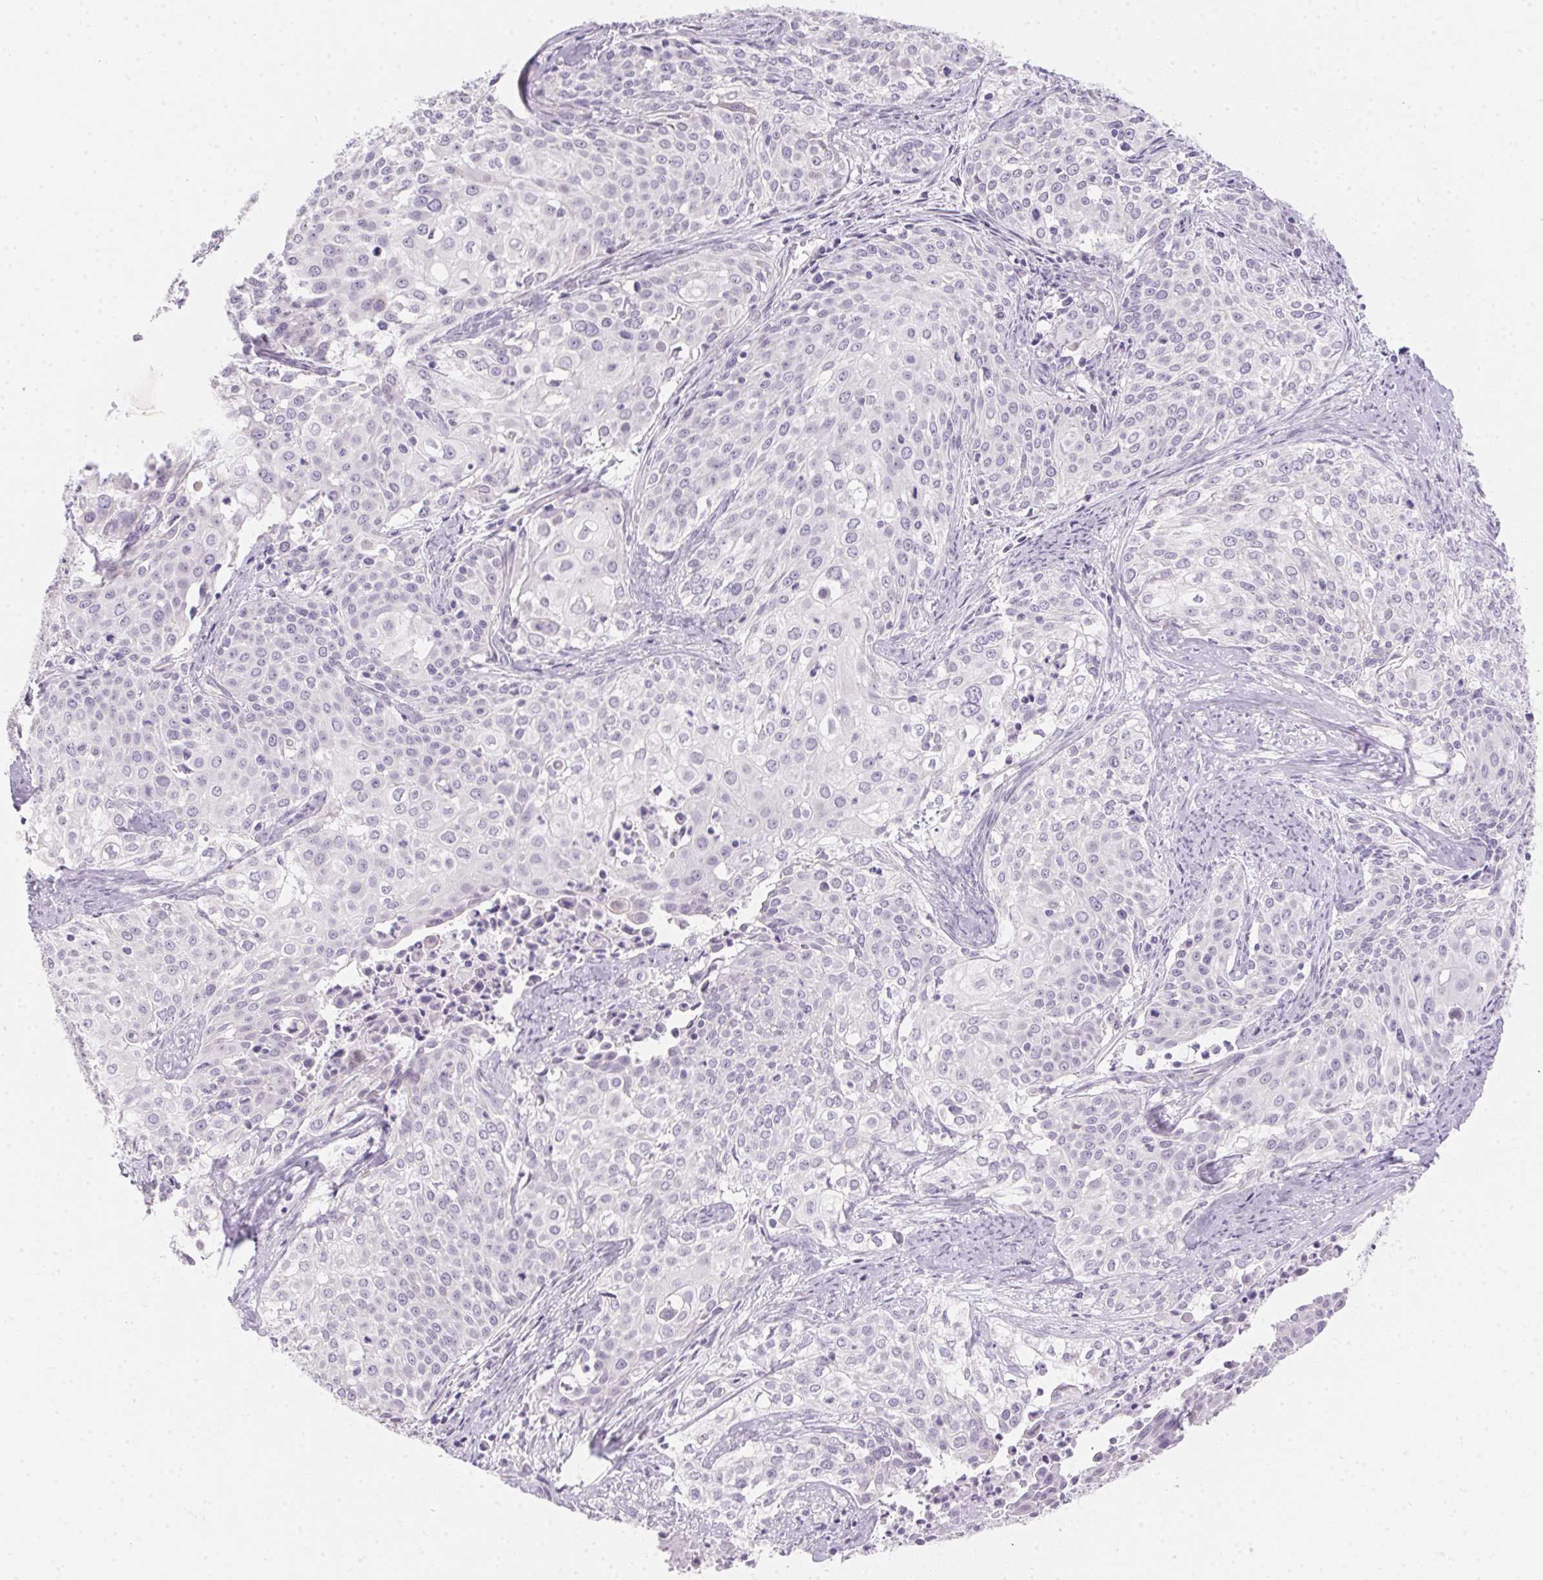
{"staining": {"intensity": "negative", "quantity": "none", "location": "none"}, "tissue": "cervical cancer", "cell_type": "Tumor cells", "image_type": "cancer", "snomed": [{"axis": "morphology", "description": "Squamous cell carcinoma, NOS"}, {"axis": "topography", "description": "Cervix"}], "caption": "Human cervical cancer (squamous cell carcinoma) stained for a protein using IHC shows no expression in tumor cells.", "gene": "MORC1", "patient": {"sex": "female", "age": 39}}